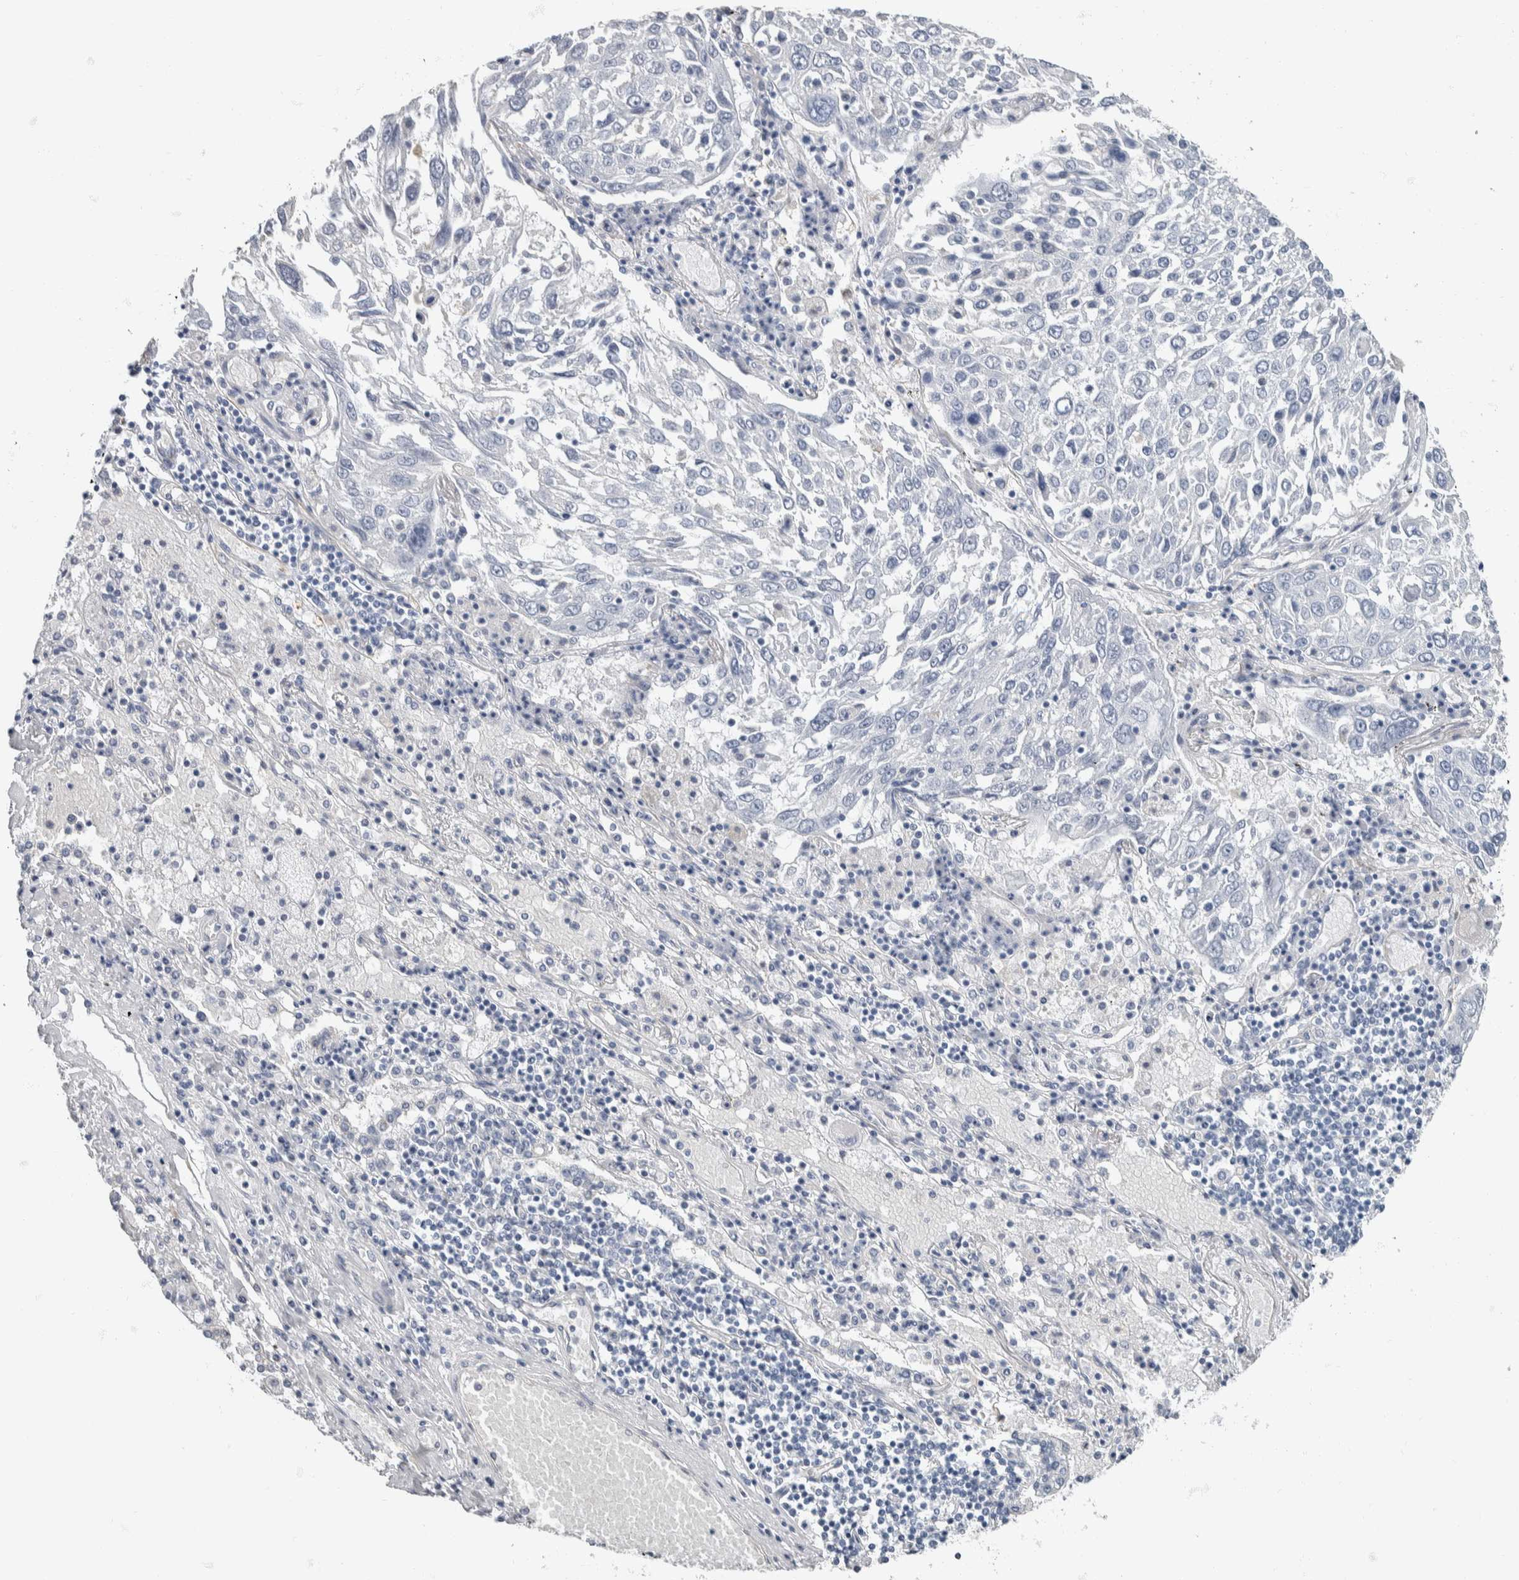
{"staining": {"intensity": "negative", "quantity": "none", "location": "none"}, "tissue": "lung cancer", "cell_type": "Tumor cells", "image_type": "cancer", "snomed": [{"axis": "morphology", "description": "Squamous cell carcinoma, NOS"}, {"axis": "topography", "description": "Lung"}], "caption": "Histopathology image shows no protein expression in tumor cells of lung cancer (squamous cell carcinoma) tissue. Brightfield microscopy of immunohistochemistry (IHC) stained with DAB (brown) and hematoxylin (blue), captured at high magnification.", "gene": "NEFM", "patient": {"sex": "male", "age": 65}}